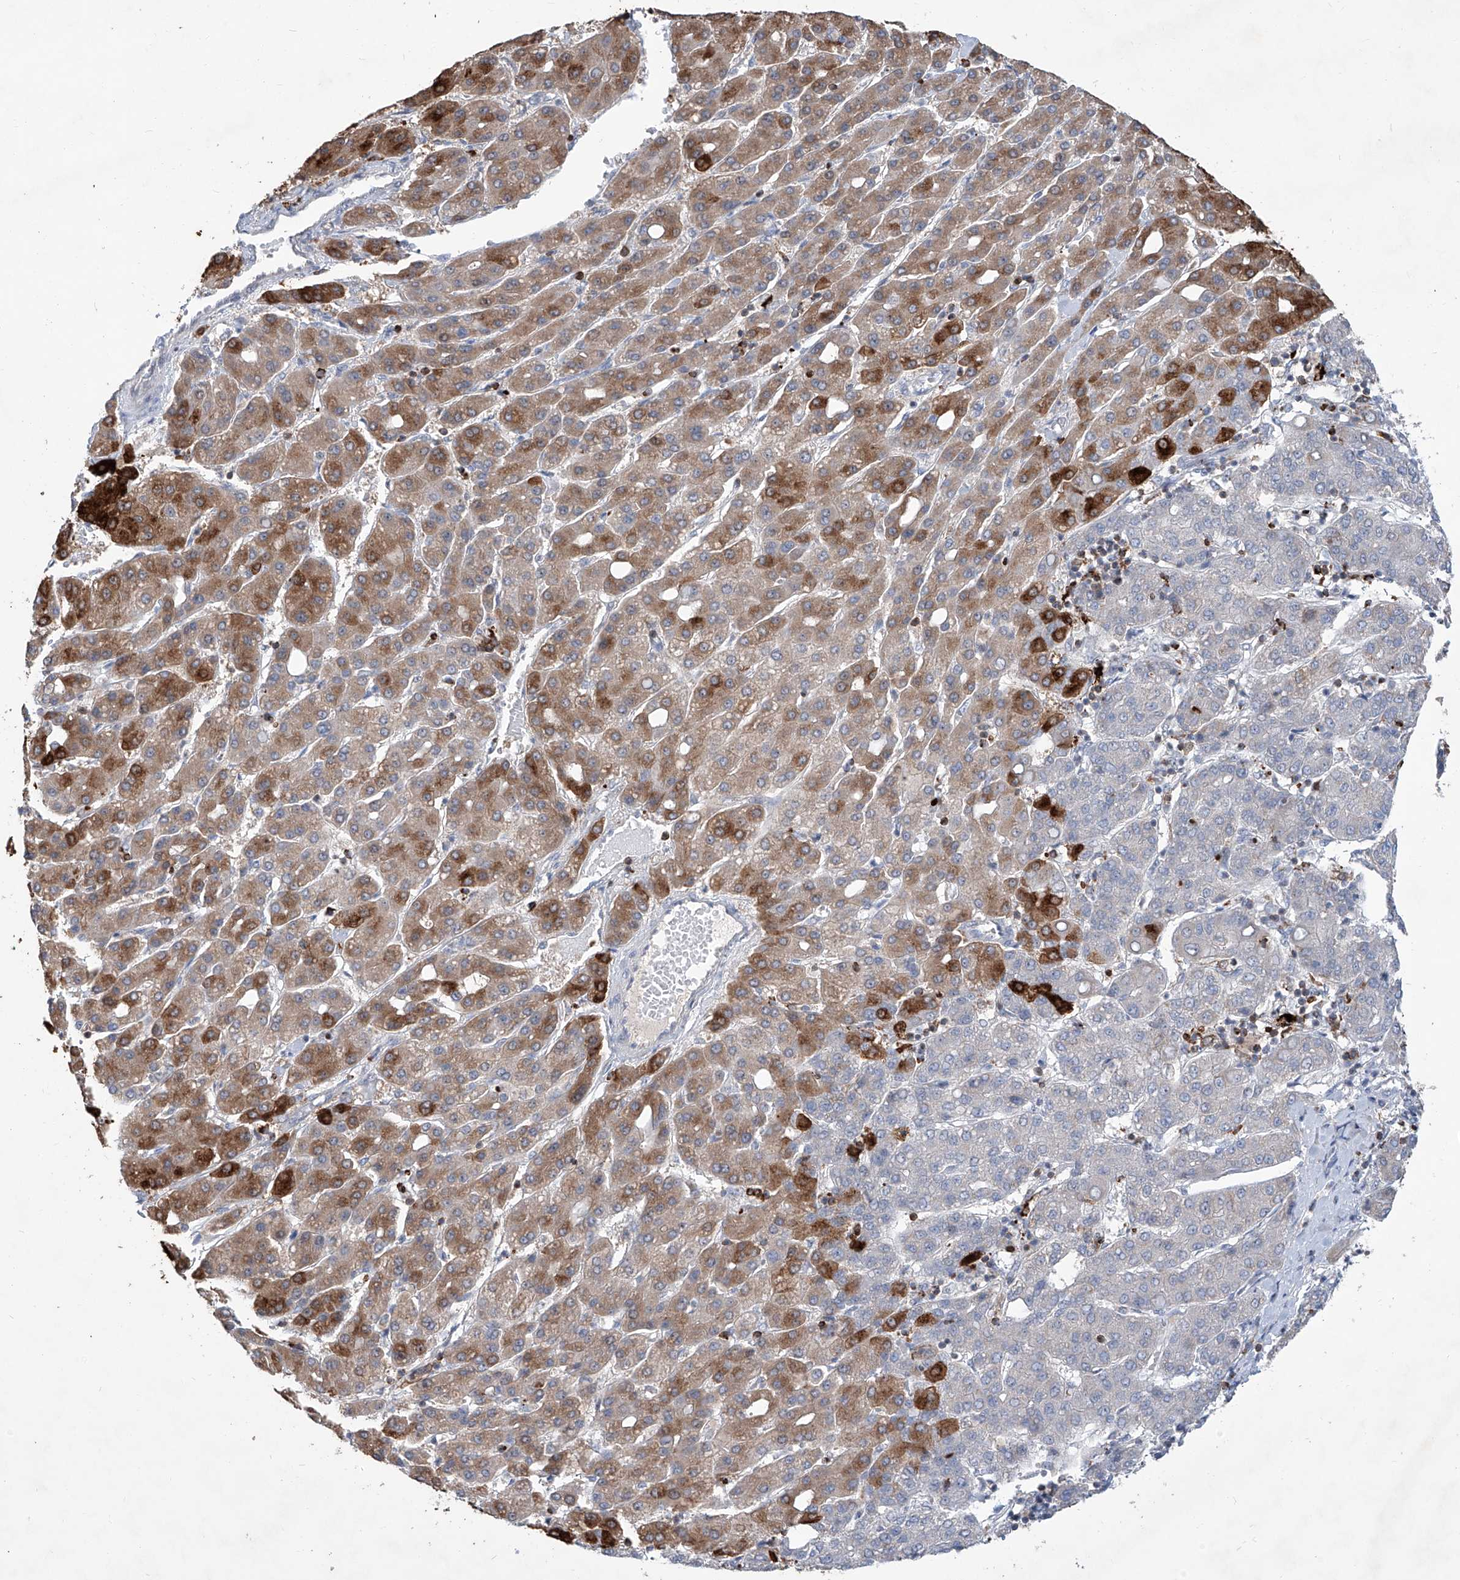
{"staining": {"intensity": "moderate", "quantity": ">75%", "location": "cytoplasmic/membranous"}, "tissue": "liver cancer", "cell_type": "Tumor cells", "image_type": "cancer", "snomed": [{"axis": "morphology", "description": "Carcinoma, Hepatocellular, NOS"}, {"axis": "topography", "description": "Liver"}], "caption": "A high-resolution photomicrograph shows immunohistochemistry staining of hepatocellular carcinoma (liver), which exhibits moderate cytoplasmic/membranous expression in approximately >75% of tumor cells. (DAB = brown stain, brightfield microscopy at high magnification).", "gene": "ZBTB48", "patient": {"sex": "male", "age": 65}}